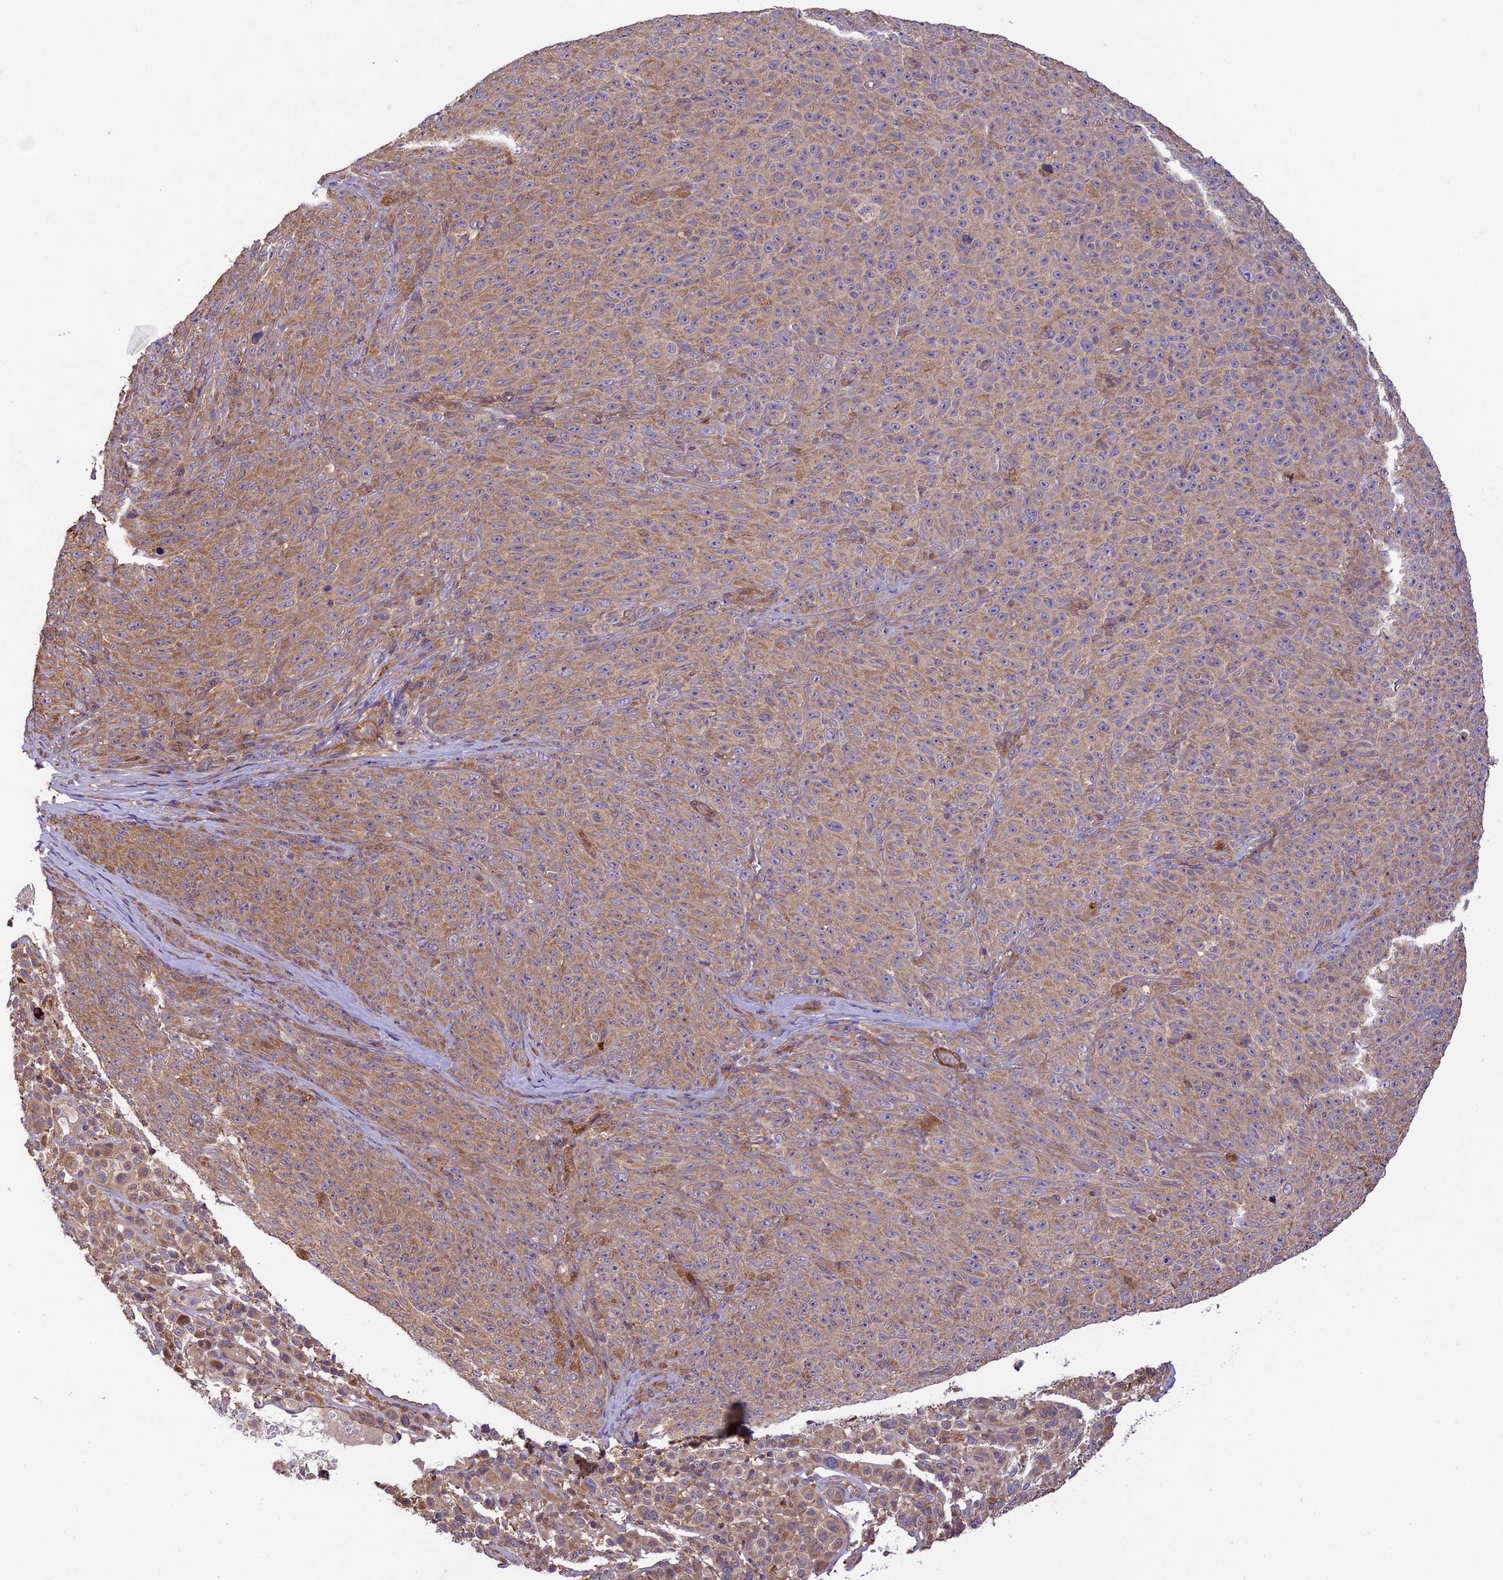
{"staining": {"intensity": "weak", "quantity": "25%-75%", "location": "cytoplasmic/membranous"}, "tissue": "melanoma", "cell_type": "Tumor cells", "image_type": "cancer", "snomed": [{"axis": "morphology", "description": "Malignant melanoma, NOS"}, {"axis": "topography", "description": "Skin"}], "caption": "Immunohistochemistry (IHC) of melanoma shows low levels of weak cytoplasmic/membranous staining in approximately 25%-75% of tumor cells. (Stains: DAB in brown, nuclei in blue, Microscopy: brightfield microscopy at high magnification).", "gene": "WDR88", "patient": {"sex": "female", "age": 82}}